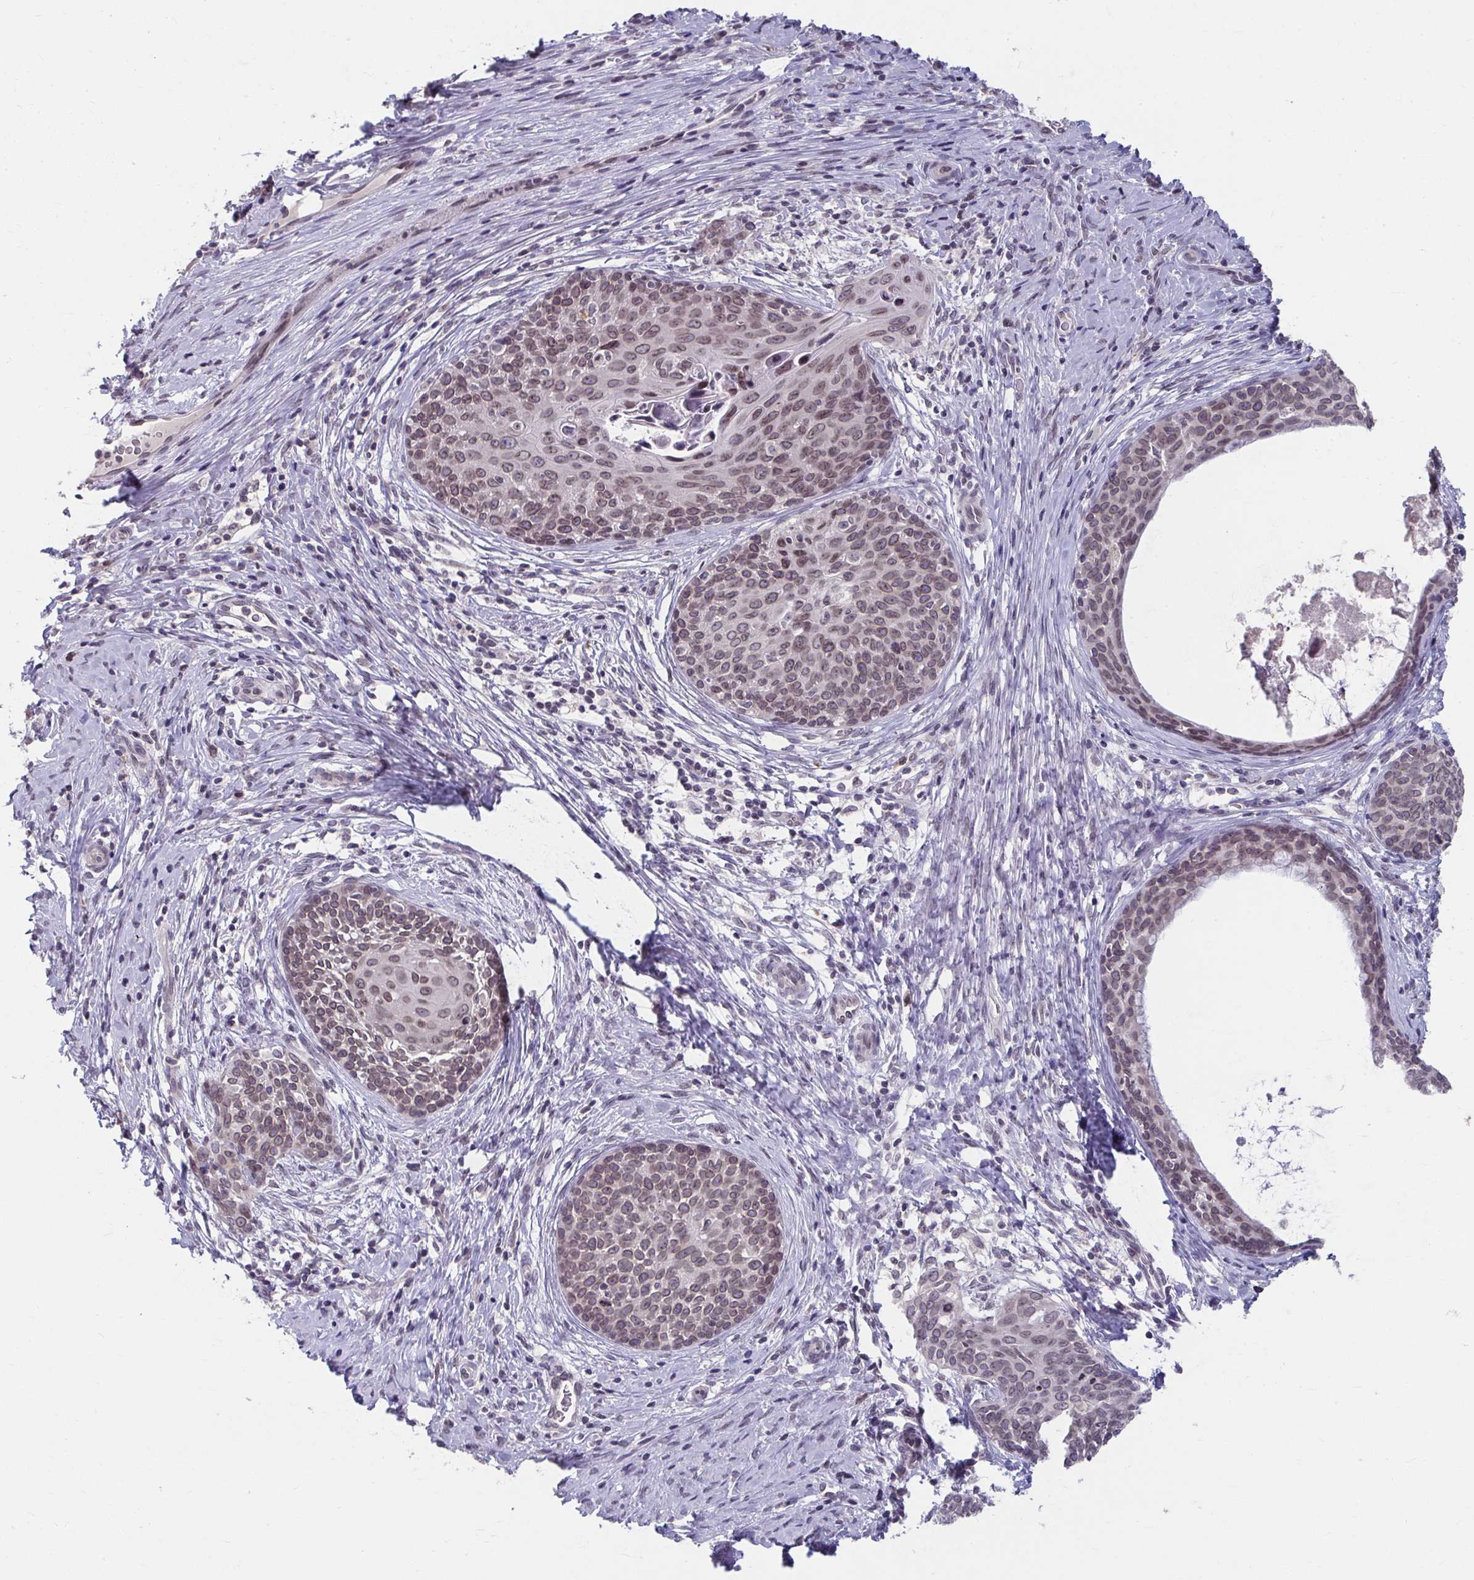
{"staining": {"intensity": "moderate", "quantity": "25%-75%", "location": "nuclear"}, "tissue": "cervical cancer", "cell_type": "Tumor cells", "image_type": "cancer", "snomed": [{"axis": "morphology", "description": "Squamous cell carcinoma, NOS"}, {"axis": "morphology", "description": "Adenocarcinoma, NOS"}, {"axis": "topography", "description": "Cervix"}], "caption": "Cervical adenocarcinoma stained with DAB immunohistochemistry (IHC) displays medium levels of moderate nuclear expression in approximately 25%-75% of tumor cells. The staining is performed using DAB brown chromogen to label protein expression. The nuclei are counter-stained blue using hematoxylin.", "gene": "NUP133", "patient": {"sex": "female", "age": 52}}